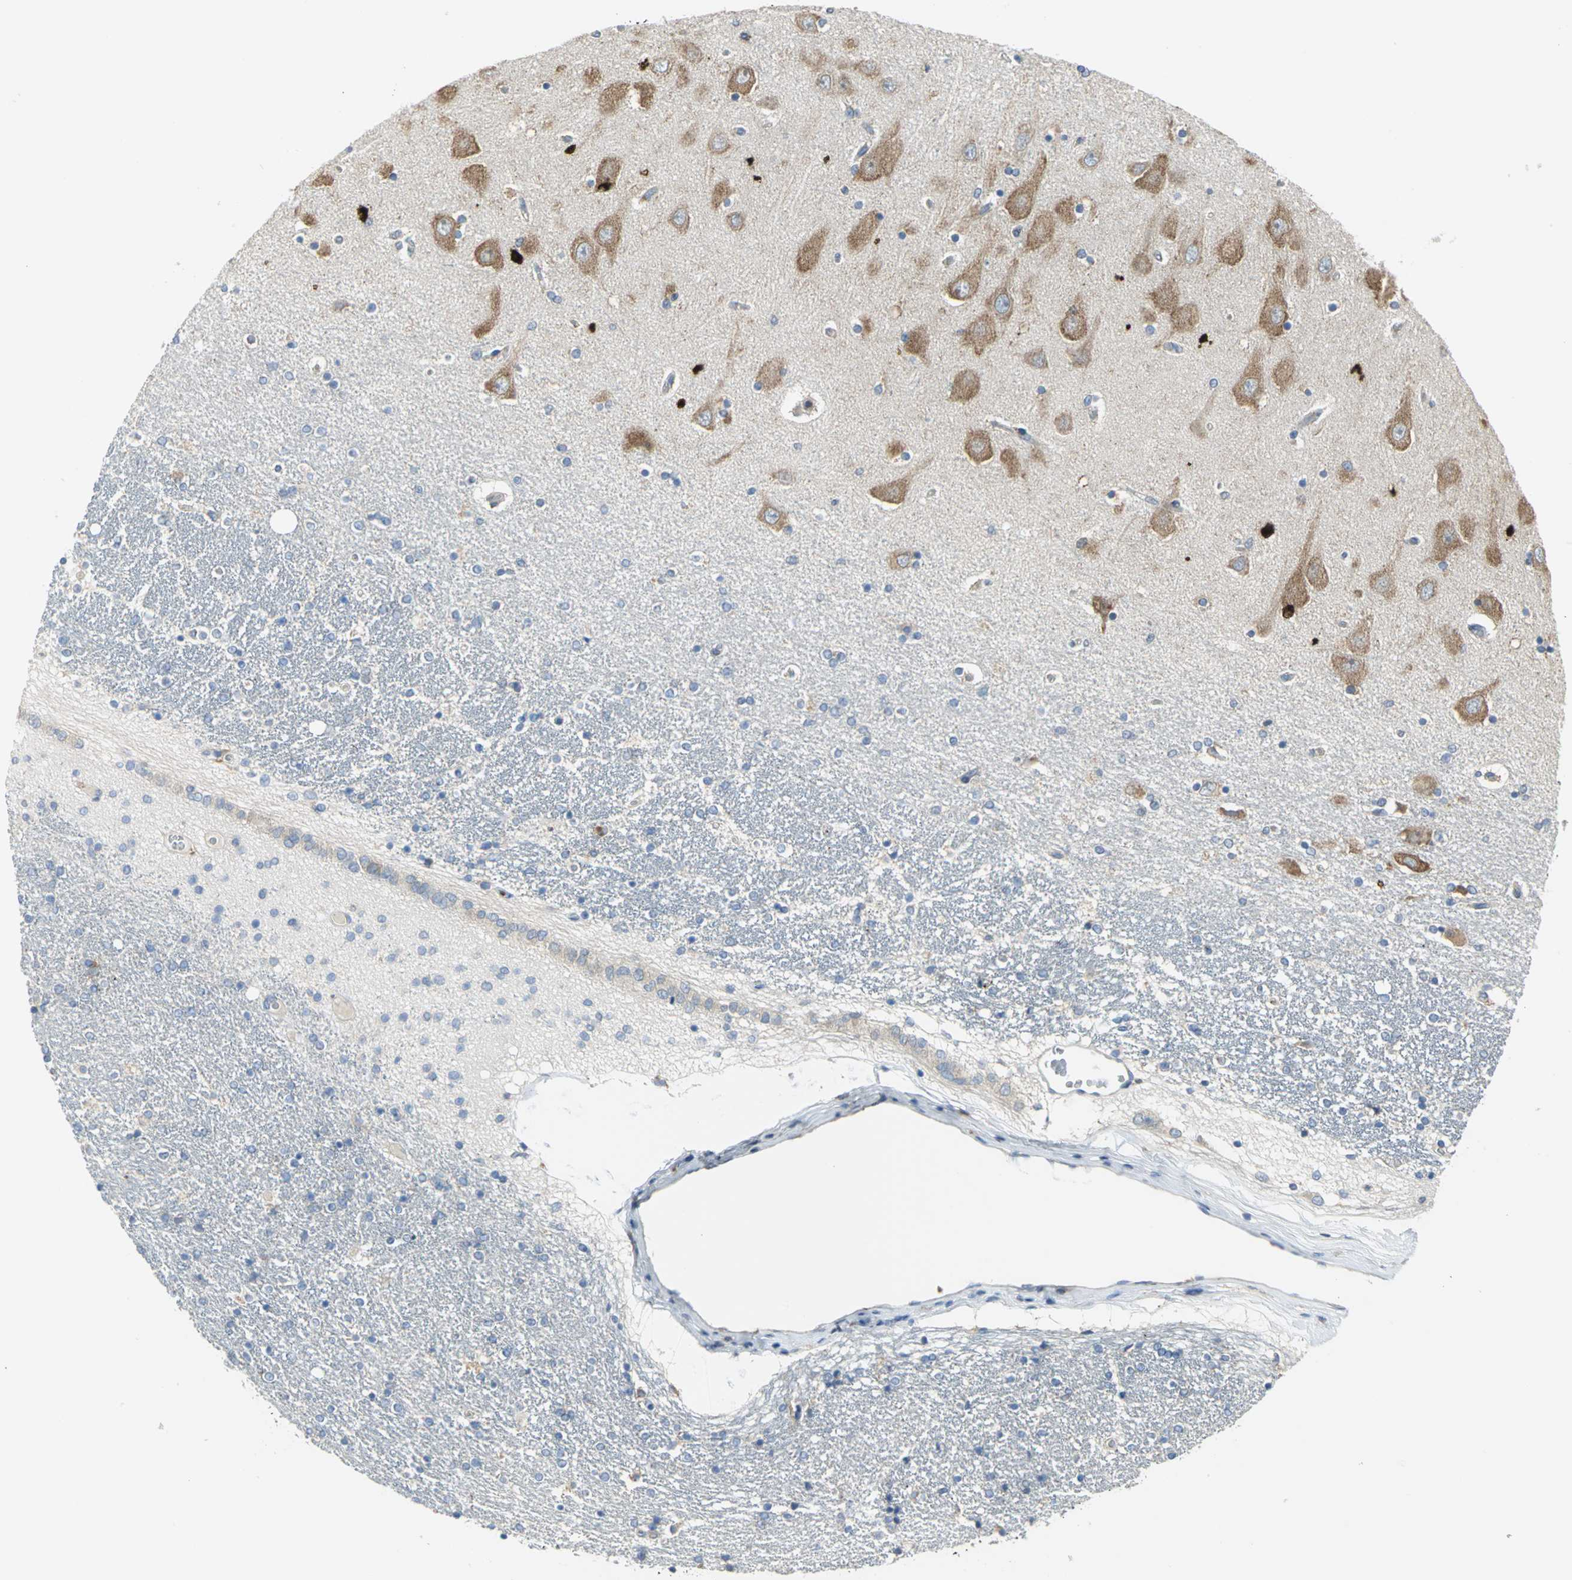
{"staining": {"intensity": "negative", "quantity": "none", "location": "none"}, "tissue": "hippocampus", "cell_type": "Glial cells", "image_type": "normal", "snomed": [{"axis": "morphology", "description": "Normal tissue, NOS"}, {"axis": "topography", "description": "Hippocampus"}], "caption": "Glial cells show no significant positivity in unremarkable hippocampus.", "gene": "SDF2L1", "patient": {"sex": "female", "age": 54}}